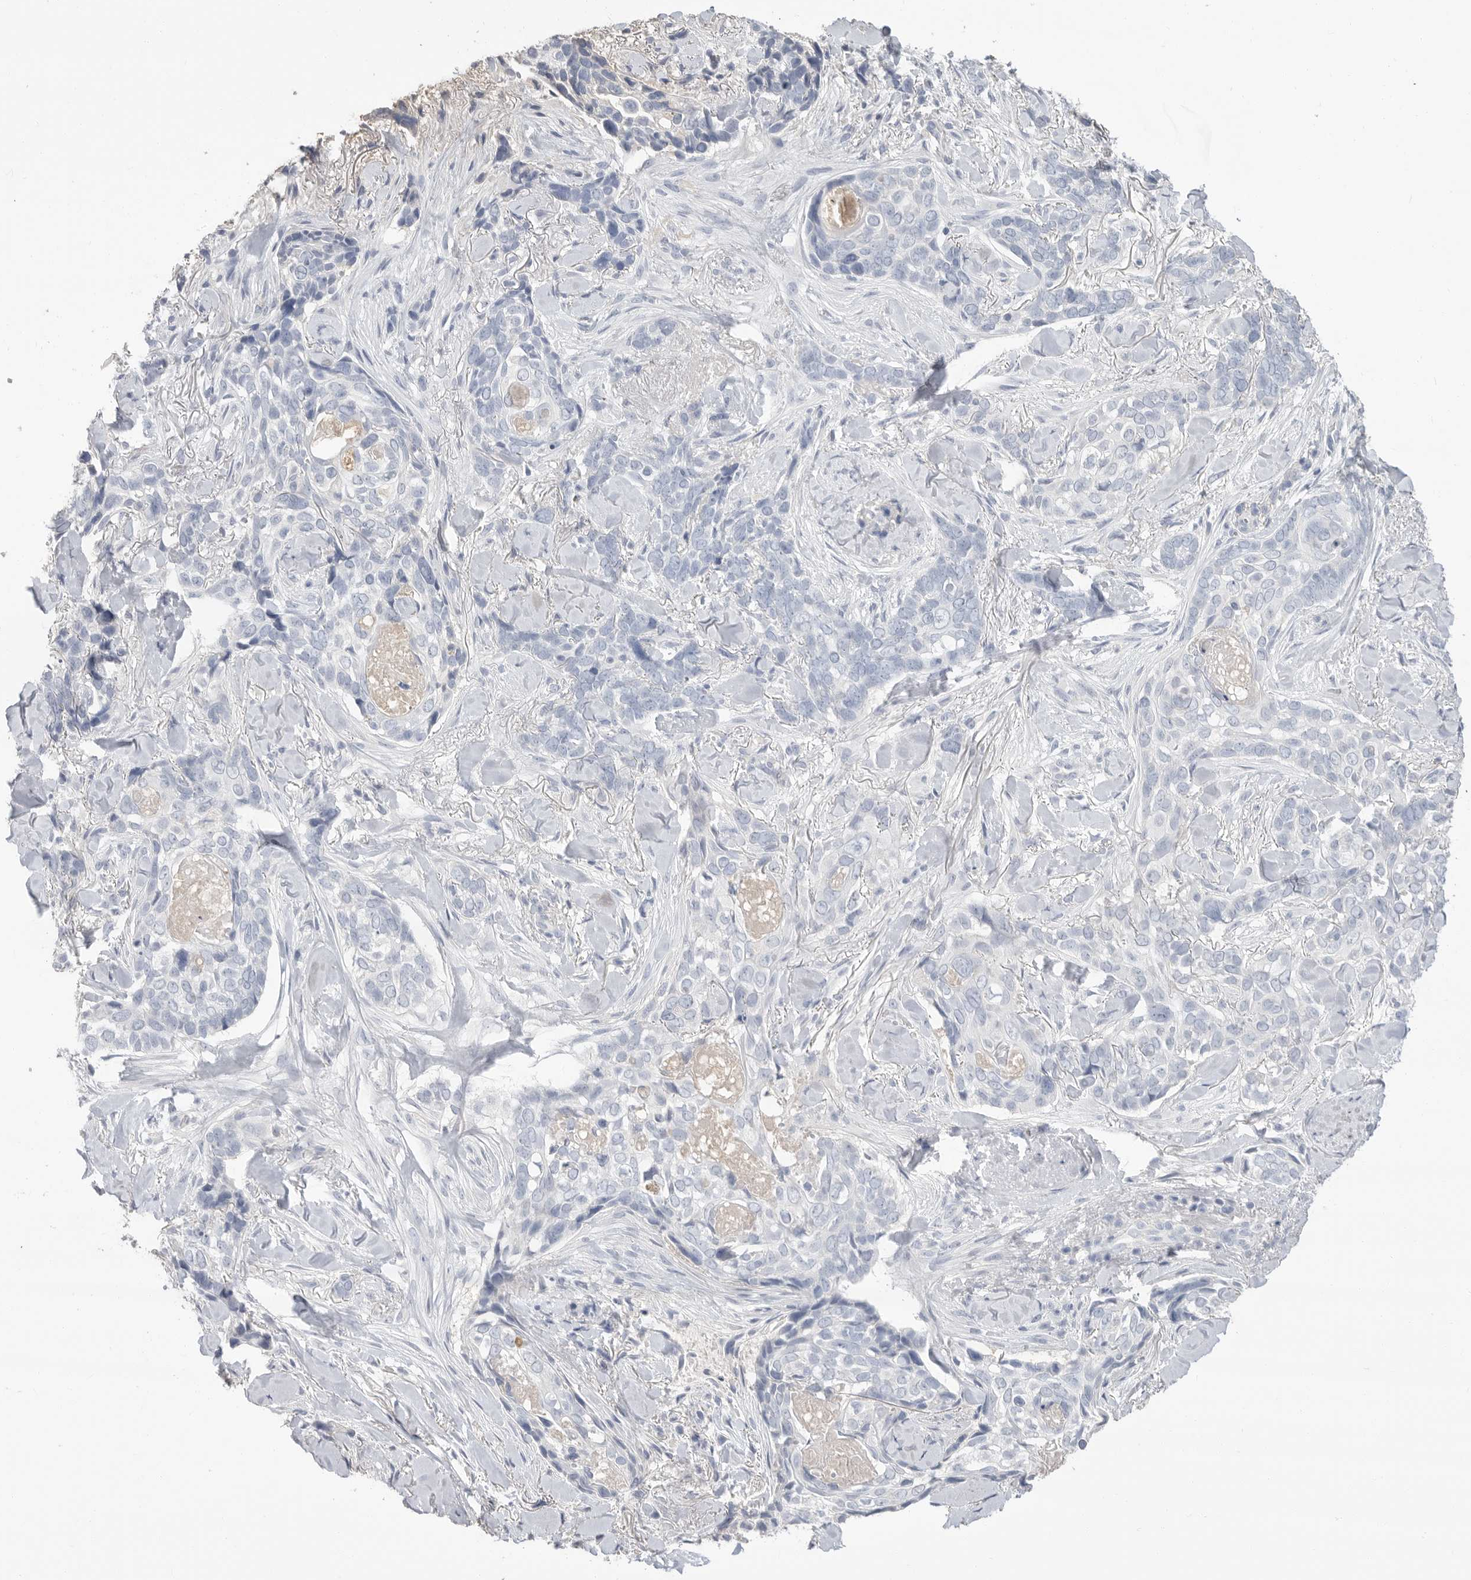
{"staining": {"intensity": "negative", "quantity": "none", "location": "none"}, "tissue": "skin cancer", "cell_type": "Tumor cells", "image_type": "cancer", "snomed": [{"axis": "morphology", "description": "Basal cell carcinoma"}, {"axis": "topography", "description": "Skin"}], "caption": "Immunohistochemical staining of skin cancer (basal cell carcinoma) exhibits no significant expression in tumor cells.", "gene": "APOA2", "patient": {"sex": "female", "age": 82}}